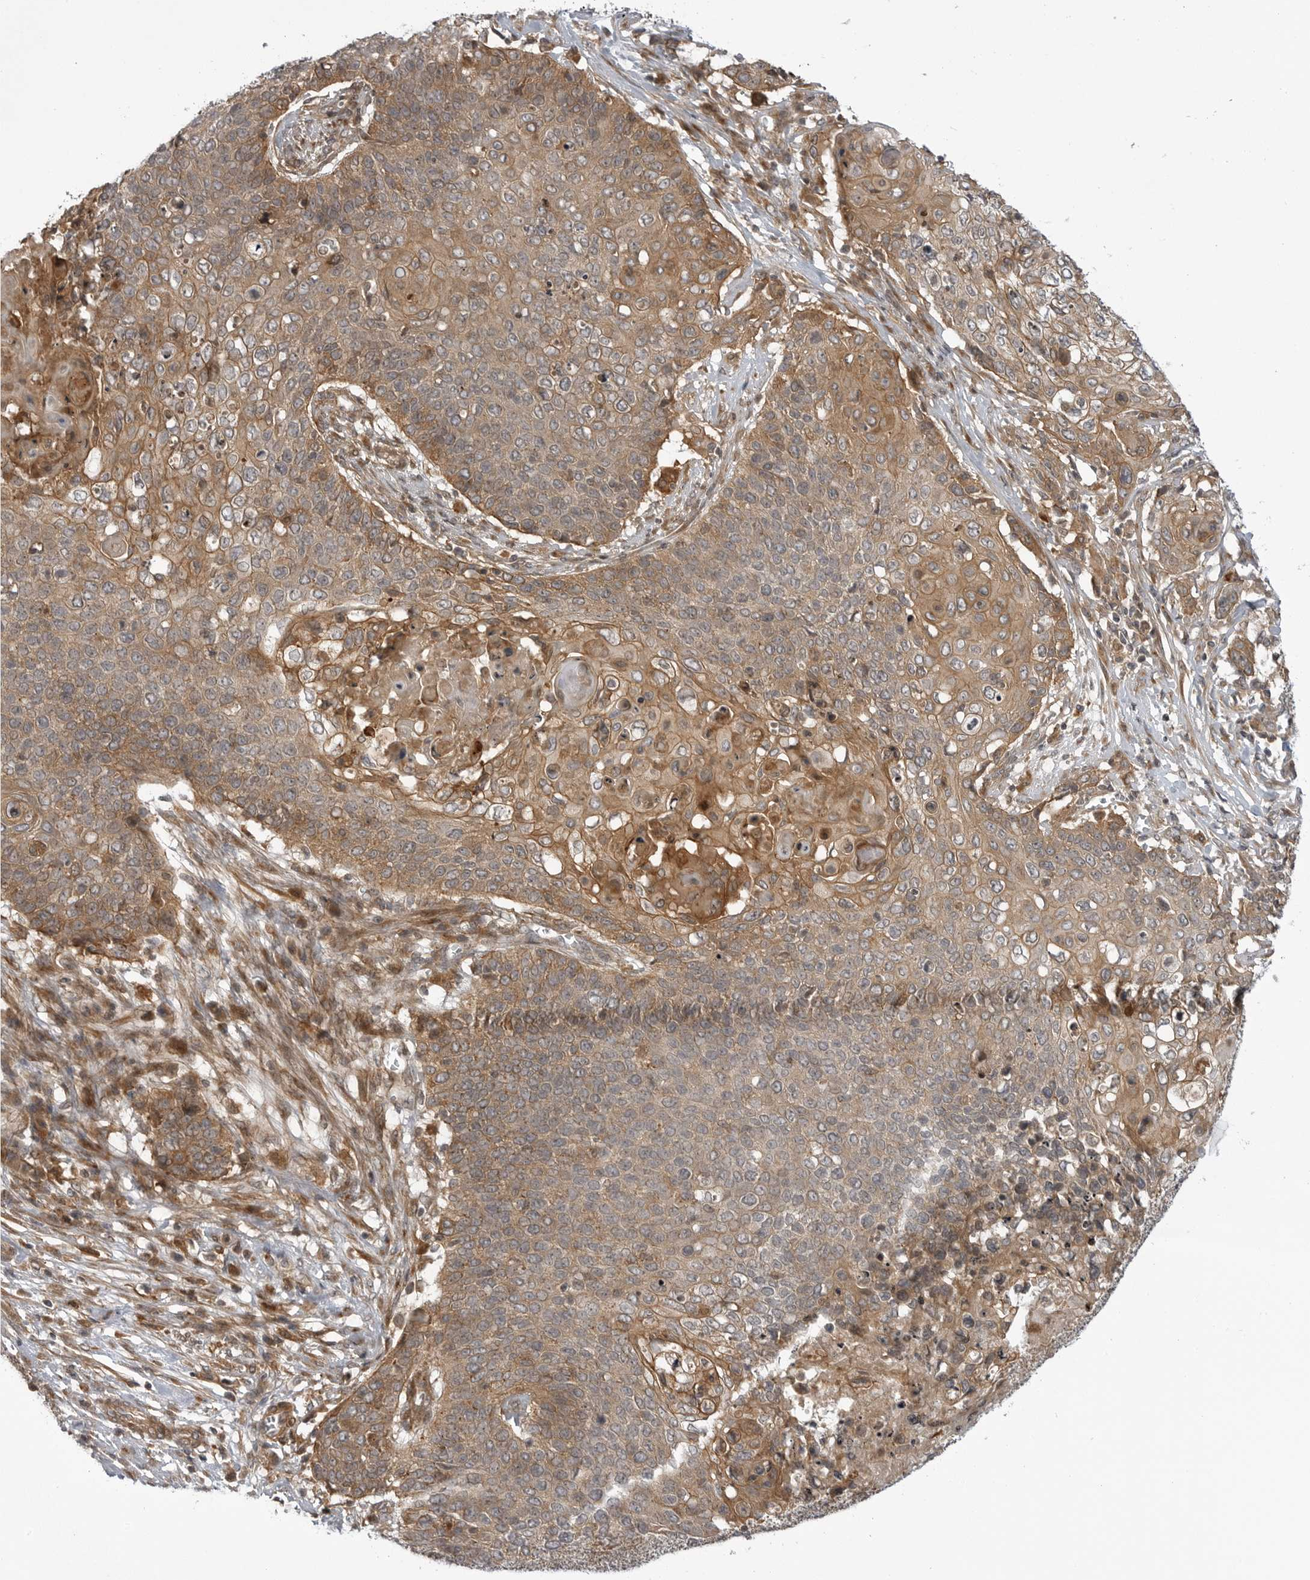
{"staining": {"intensity": "moderate", "quantity": ">75%", "location": "cytoplasmic/membranous"}, "tissue": "cervical cancer", "cell_type": "Tumor cells", "image_type": "cancer", "snomed": [{"axis": "morphology", "description": "Squamous cell carcinoma, NOS"}, {"axis": "topography", "description": "Cervix"}], "caption": "About >75% of tumor cells in human squamous cell carcinoma (cervical) exhibit moderate cytoplasmic/membranous protein staining as visualized by brown immunohistochemical staining.", "gene": "LRRC45", "patient": {"sex": "female", "age": 39}}